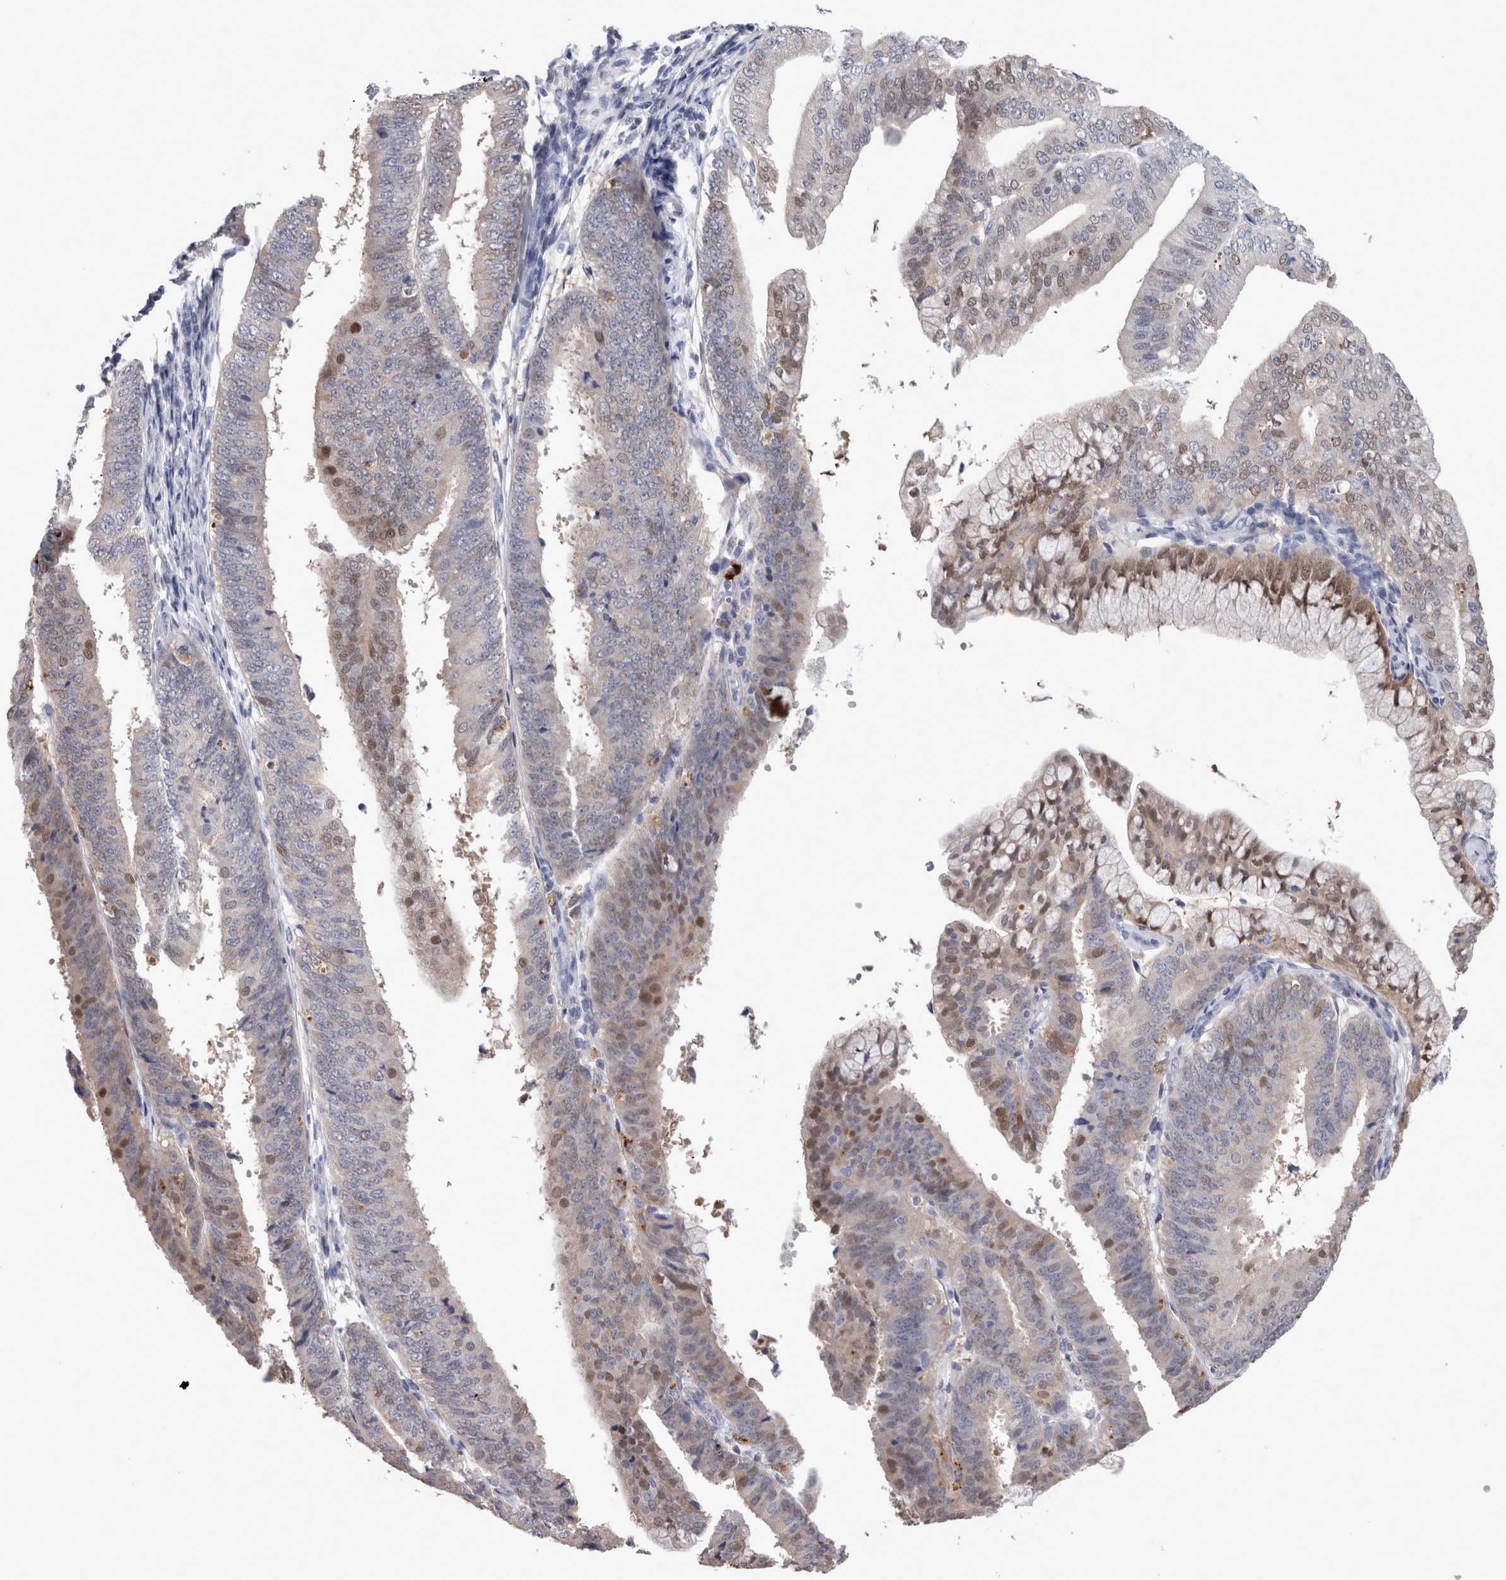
{"staining": {"intensity": "weak", "quantity": "25%-75%", "location": "cytoplasmic/membranous,nuclear"}, "tissue": "endometrial cancer", "cell_type": "Tumor cells", "image_type": "cancer", "snomed": [{"axis": "morphology", "description": "Adenocarcinoma, NOS"}, {"axis": "topography", "description": "Endometrium"}], "caption": "Endometrial cancer tissue shows weak cytoplasmic/membranous and nuclear positivity in about 25%-75% of tumor cells, visualized by immunohistochemistry.", "gene": "CA8", "patient": {"sex": "female", "age": 63}}